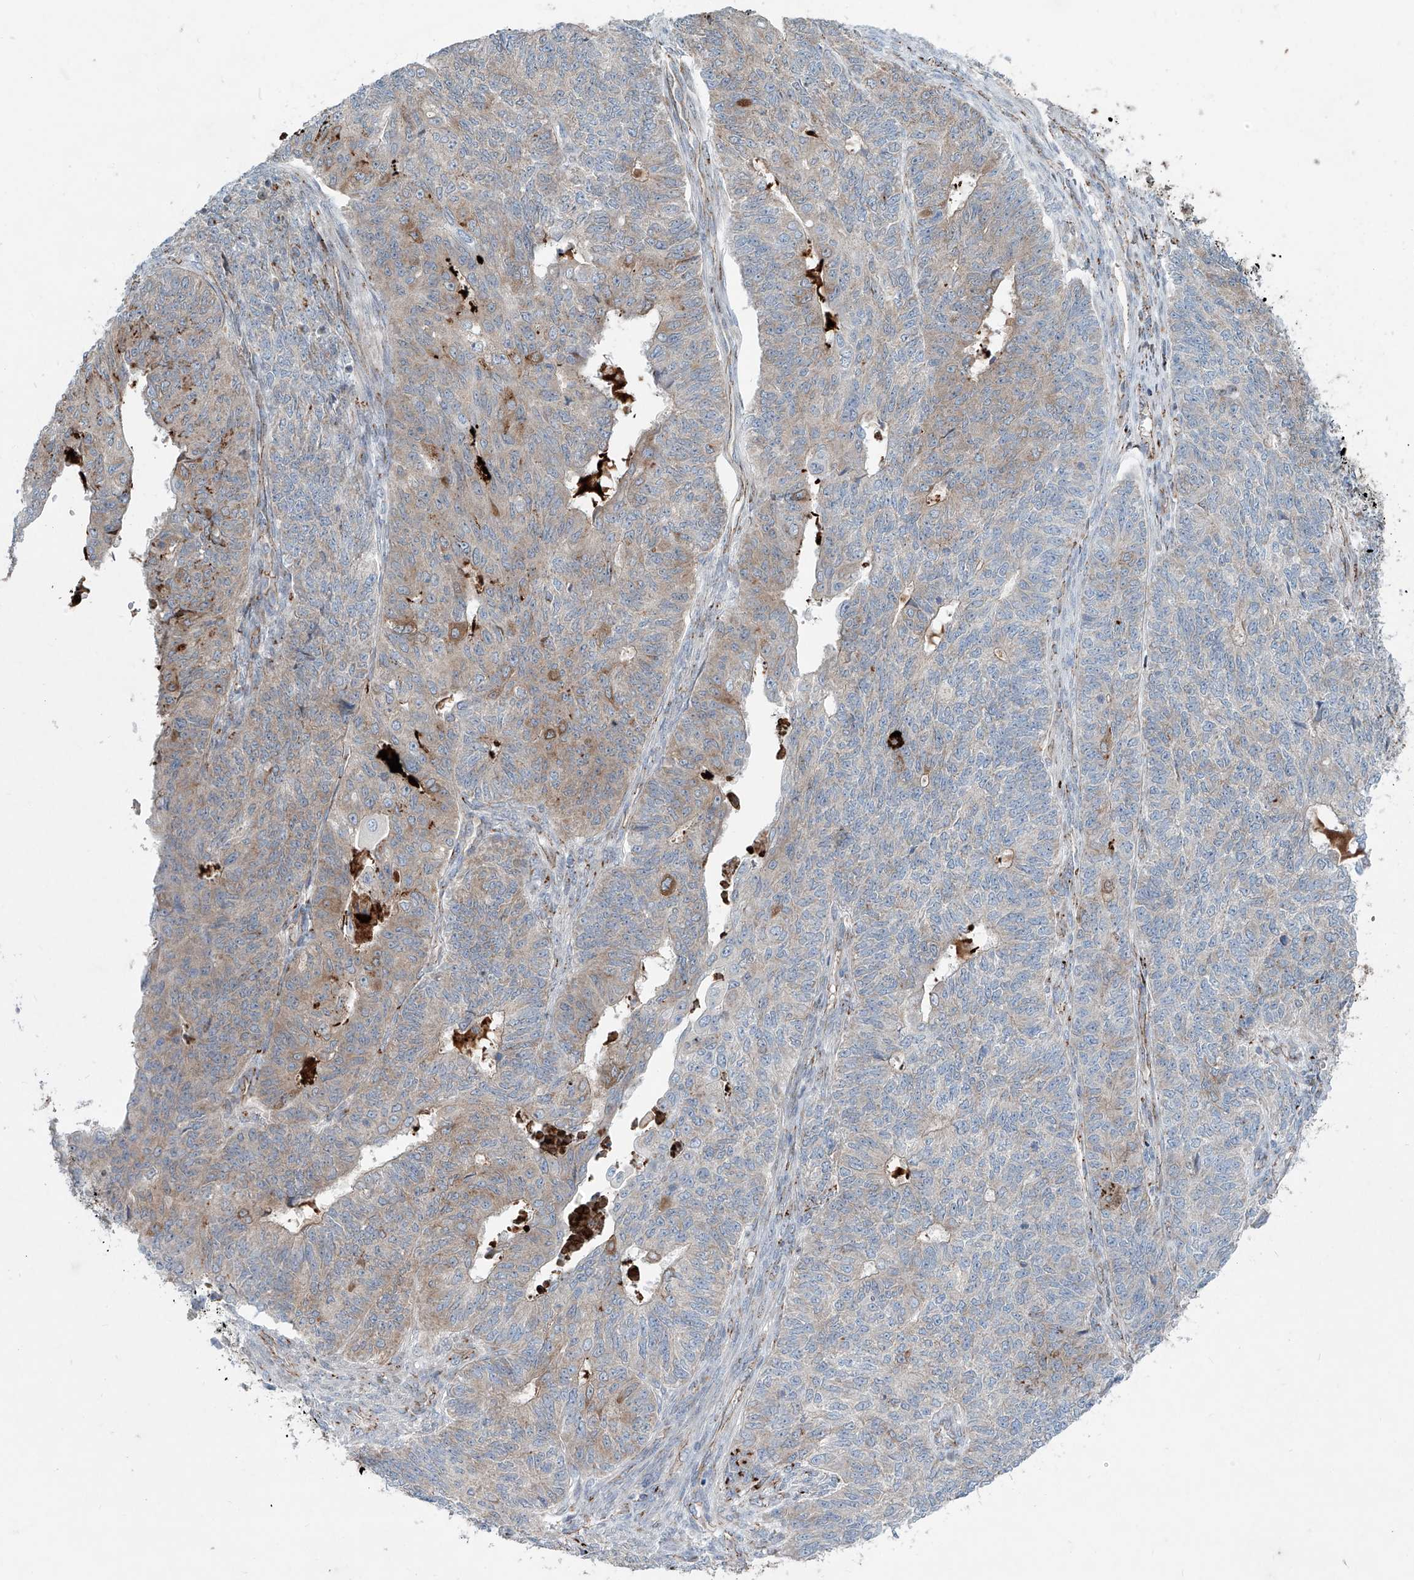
{"staining": {"intensity": "weak", "quantity": "<25%", "location": "cytoplasmic/membranous"}, "tissue": "endometrial cancer", "cell_type": "Tumor cells", "image_type": "cancer", "snomed": [{"axis": "morphology", "description": "Adenocarcinoma, NOS"}, {"axis": "topography", "description": "Endometrium"}], "caption": "Immunohistochemistry (IHC) micrograph of neoplastic tissue: human endometrial adenocarcinoma stained with DAB displays no significant protein staining in tumor cells. Nuclei are stained in blue.", "gene": "CDH5", "patient": {"sex": "female", "age": 32}}